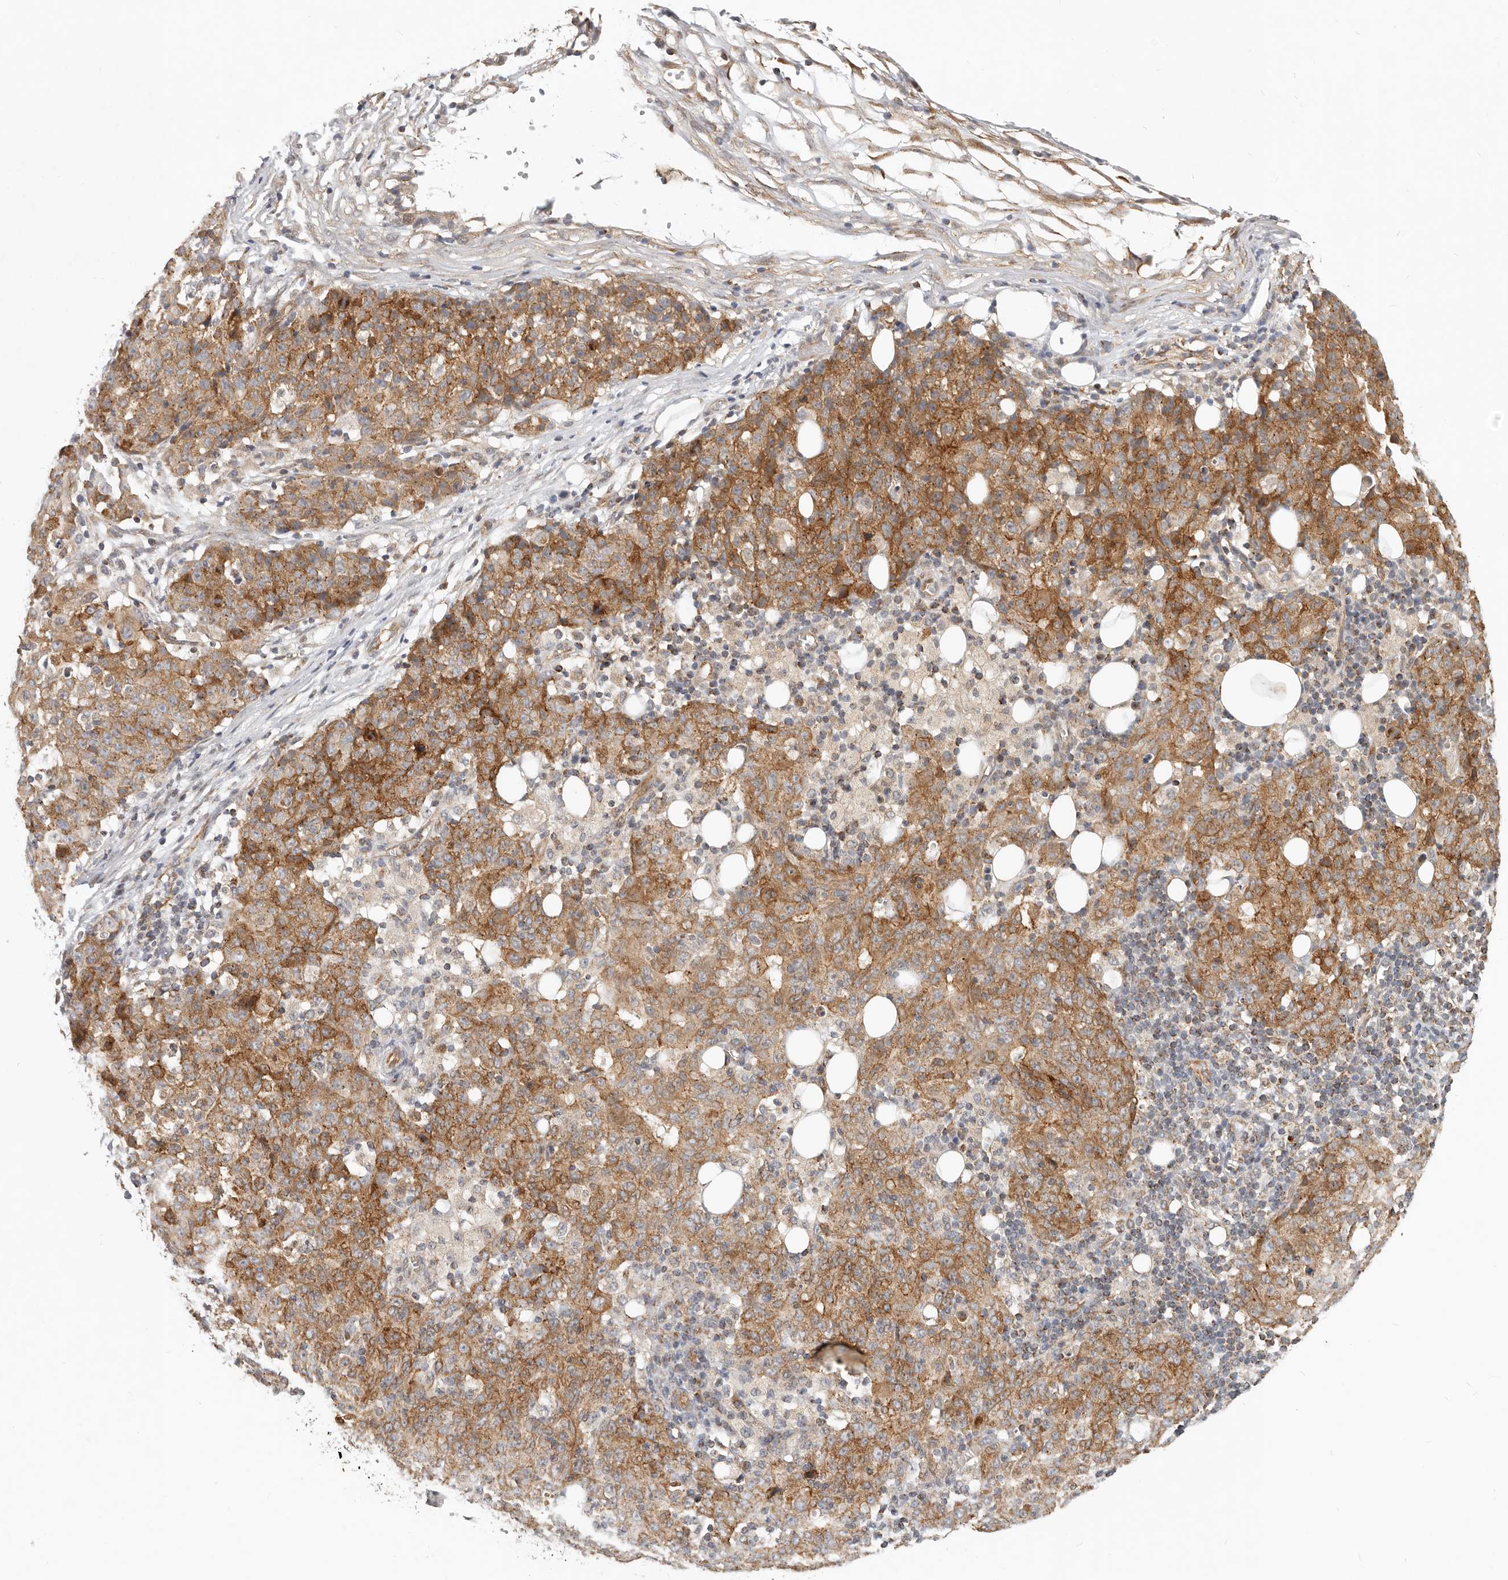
{"staining": {"intensity": "moderate", "quantity": ">75%", "location": "cytoplasmic/membranous"}, "tissue": "ovarian cancer", "cell_type": "Tumor cells", "image_type": "cancer", "snomed": [{"axis": "morphology", "description": "Carcinoma, endometroid"}, {"axis": "topography", "description": "Ovary"}], "caption": "A high-resolution histopathology image shows IHC staining of ovarian endometroid carcinoma, which exhibits moderate cytoplasmic/membranous positivity in approximately >75% of tumor cells. The staining is performed using DAB (3,3'-diaminobenzidine) brown chromogen to label protein expression. The nuclei are counter-stained blue using hematoxylin.", "gene": "USP49", "patient": {"sex": "female", "age": 42}}